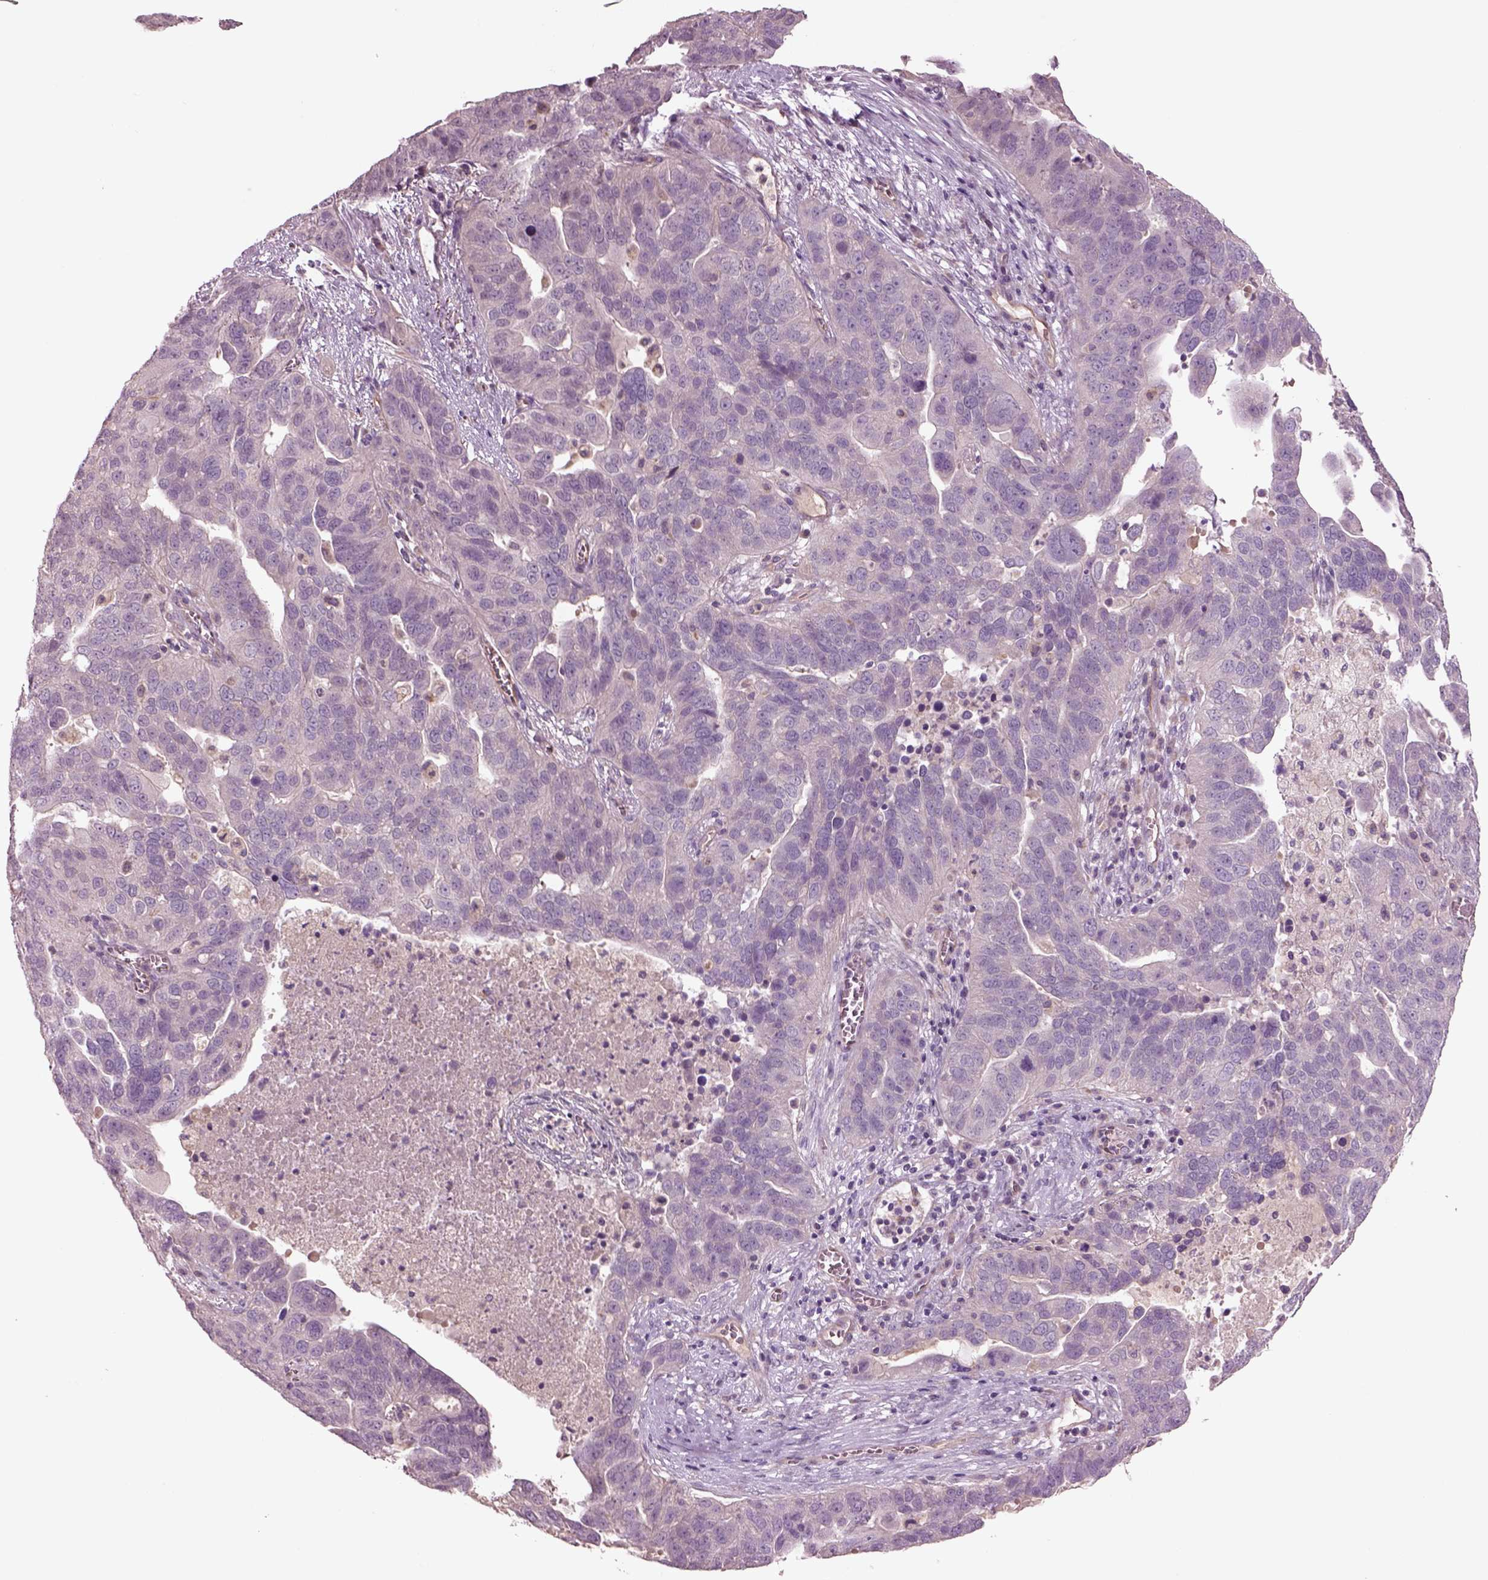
{"staining": {"intensity": "negative", "quantity": "none", "location": "none"}, "tissue": "ovarian cancer", "cell_type": "Tumor cells", "image_type": "cancer", "snomed": [{"axis": "morphology", "description": "Carcinoma, endometroid"}, {"axis": "topography", "description": "Soft tissue"}, {"axis": "topography", "description": "Ovary"}], "caption": "High magnification brightfield microscopy of ovarian cancer stained with DAB (brown) and counterstained with hematoxylin (blue): tumor cells show no significant staining. Brightfield microscopy of immunohistochemistry stained with DAB (3,3'-diaminobenzidine) (brown) and hematoxylin (blue), captured at high magnification.", "gene": "DUOXA2", "patient": {"sex": "female", "age": 52}}